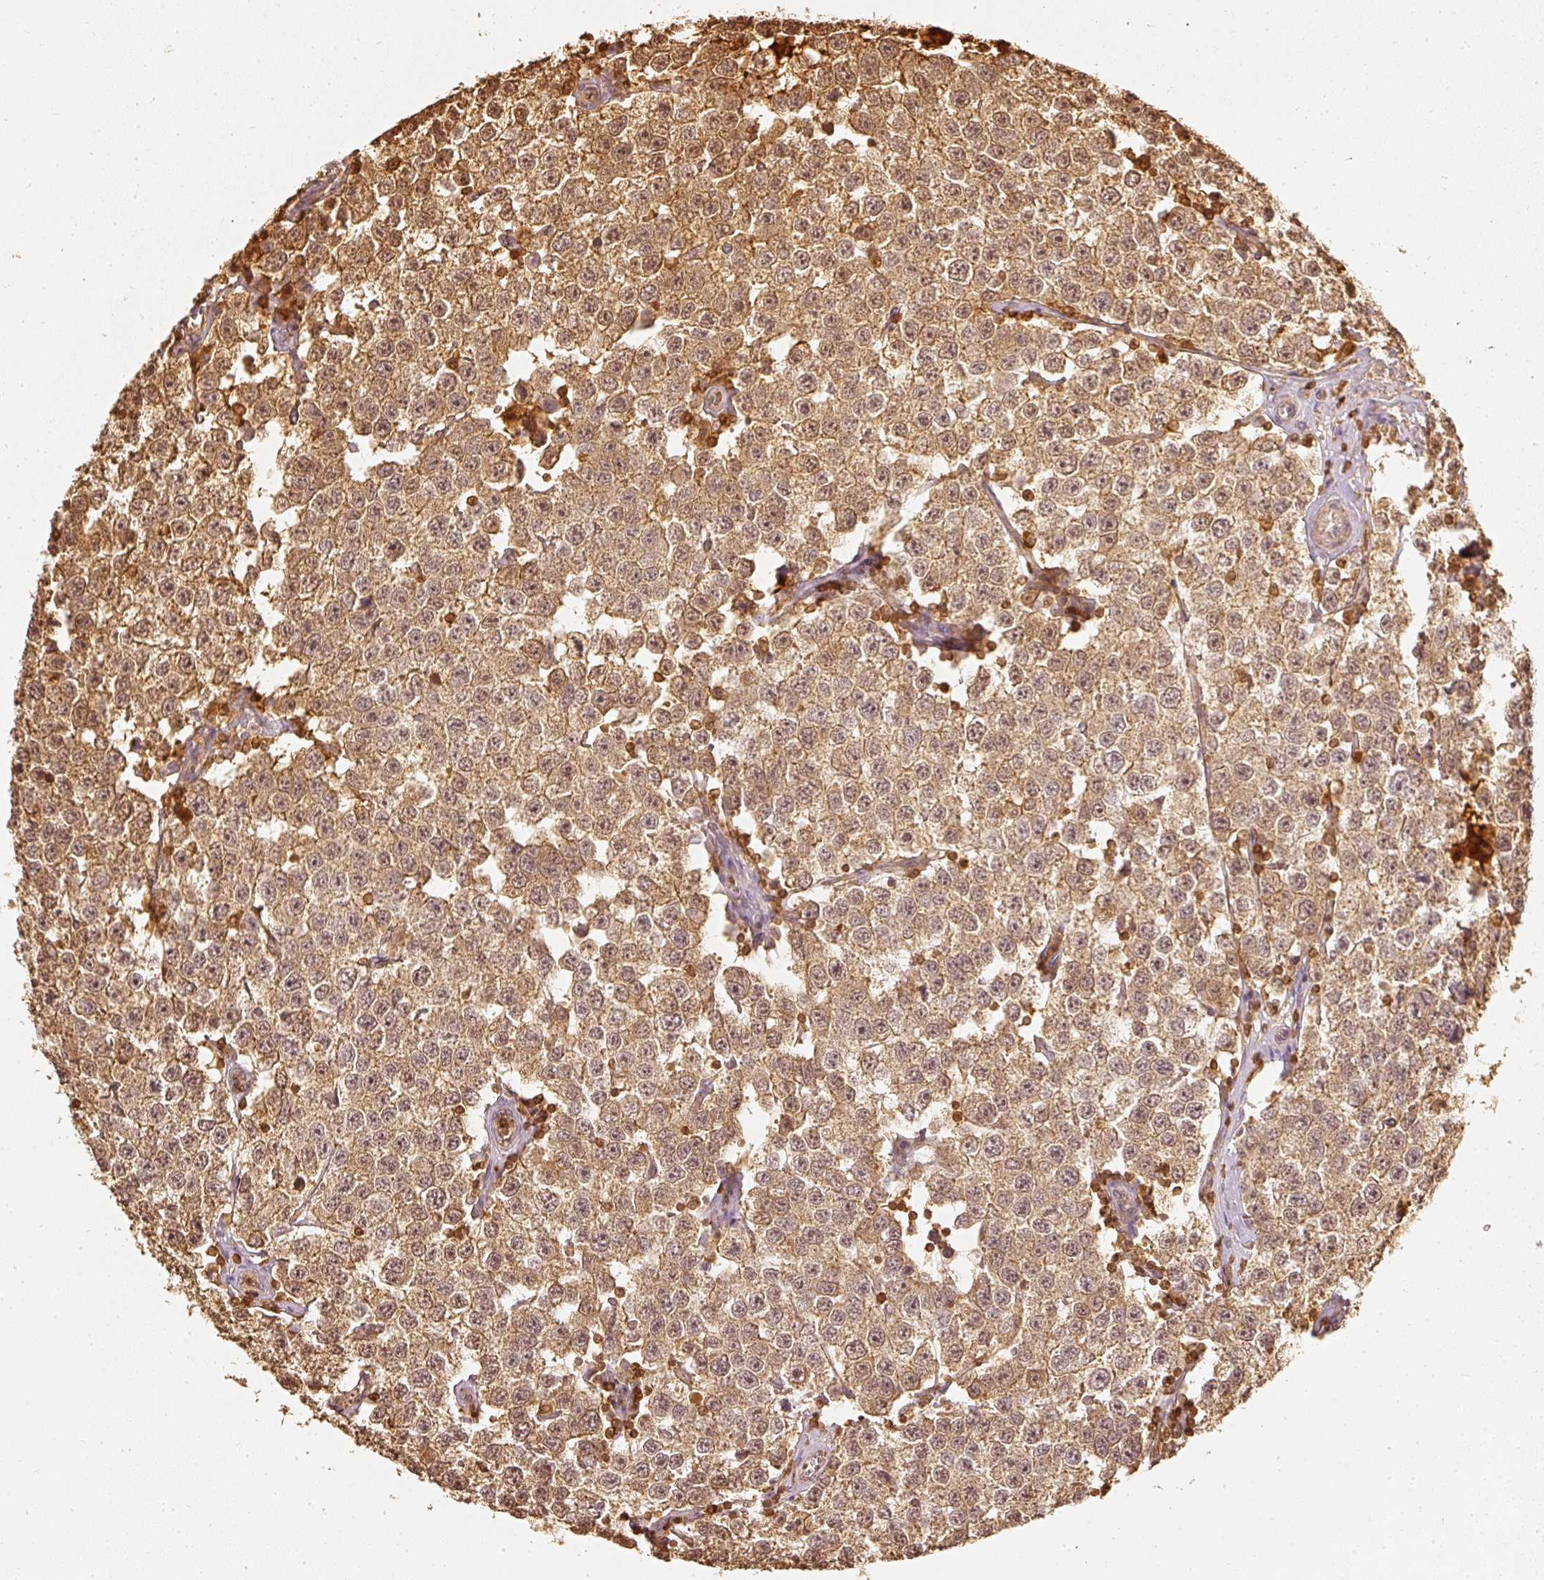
{"staining": {"intensity": "moderate", "quantity": ">75%", "location": "cytoplasmic/membranous,nuclear"}, "tissue": "testis cancer", "cell_type": "Tumor cells", "image_type": "cancer", "snomed": [{"axis": "morphology", "description": "Seminoma, NOS"}, {"axis": "topography", "description": "Testis"}], "caption": "Protein expression by immunohistochemistry (IHC) exhibits moderate cytoplasmic/membranous and nuclear staining in about >75% of tumor cells in seminoma (testis).", "gene": "PFN1", "patient": {"sex": "male", "age": 34}}